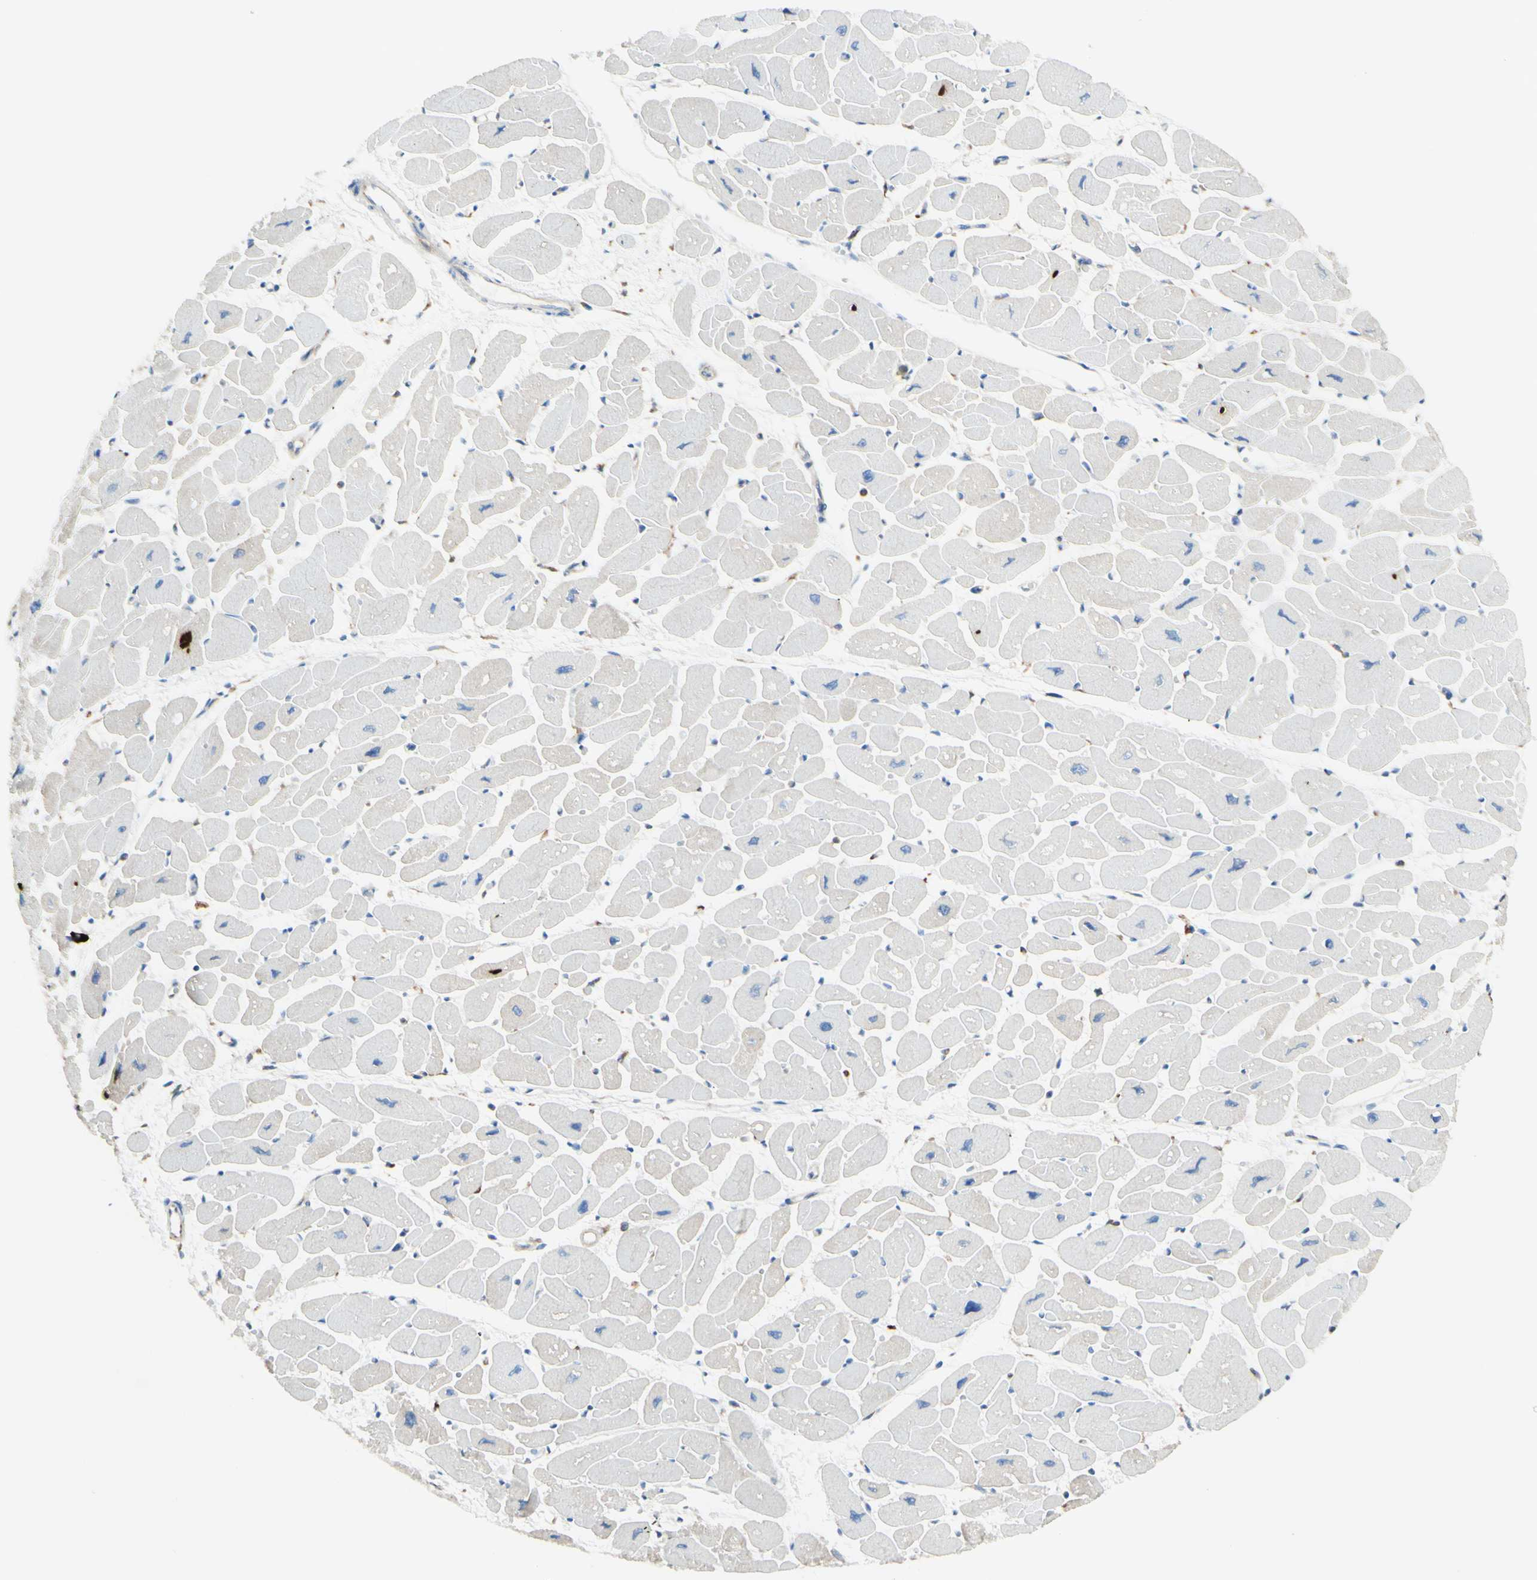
{"staining": {"intensity": "weak", "quantity": "25%-75%", "location": "cytoplasmic/membranous"}, "tissue": "heart muscle", "cell_type": "Cardiomyocytes", "image_type": "normal", "snomed": [{"axis": "morphology", "description": "Normal tissue, NOS"}, {"axis": "topography", "description": "Heart"}], "caption": "Brown immunohistochemical staining in benign heart muscle reveals weak cytoplasmic/membranous staining in approximately 25%-75% of cardiomyocytes. Using DAB (brown) and hematoxylin (blue) stains, captured at high magnification using brightfield microscopy.", "gene": "DNAJB11", "patient": {"sex": "female", "age": 54}}